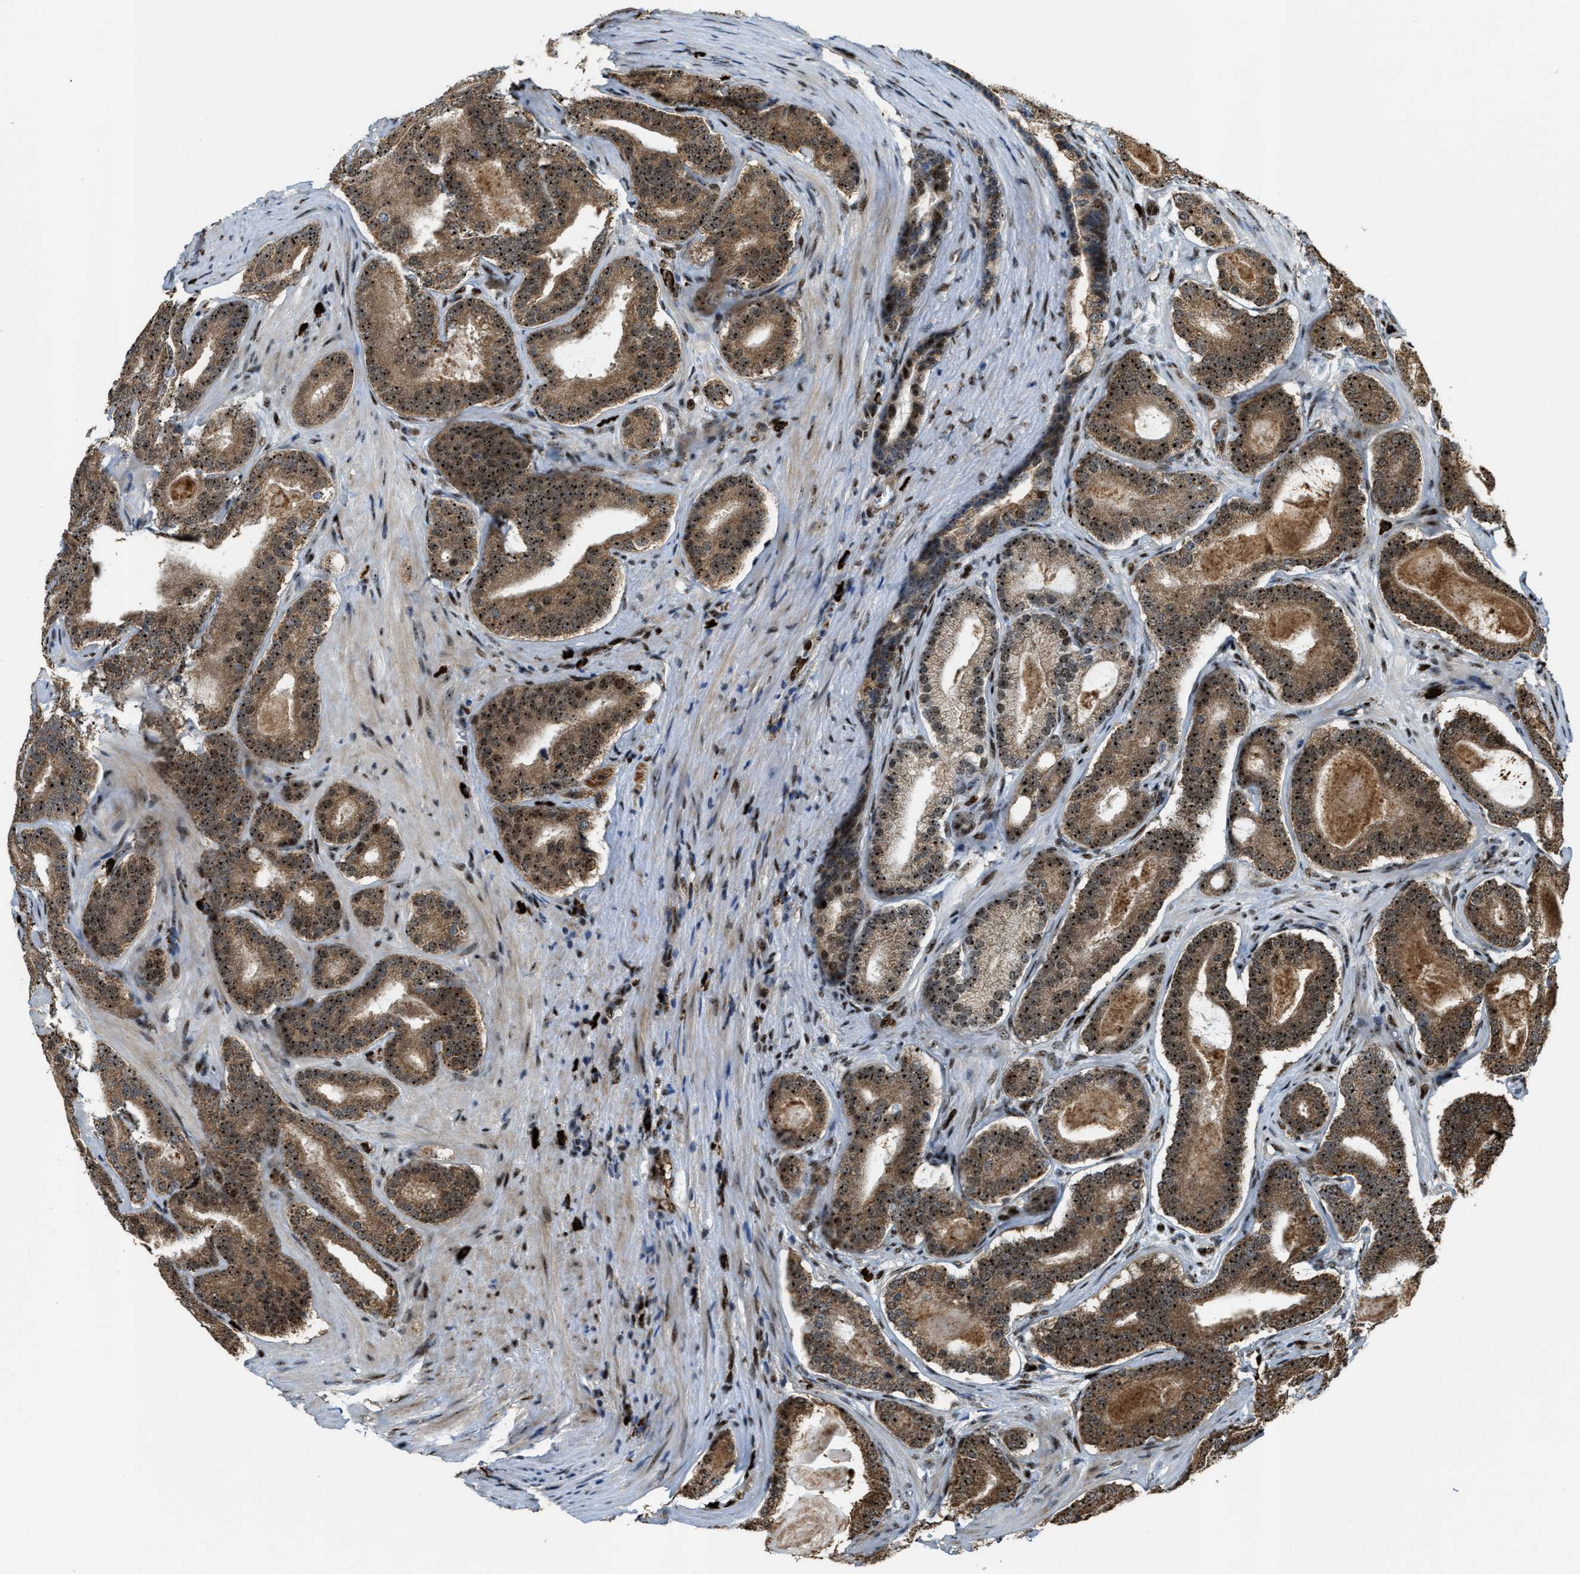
{"staining": {"intensity": "strong", "quantity": ">75%", "location": "cytoplasmic/membranous,nuclear"}, "tissue": "prostate cancer", "cell_type": "Tumor cells", "image_type": "cancer", "snomed": [{"axis": "morphology", "description": "Adenocarcinoma, High grade"}, {"axis": "topography", "description": "Prostate"}], "caption": "About >75% of tumor cells in prostate high-grade adenocarcinoma demonstrate strong cytoplasmic/membranous and nuclear protein staining as visualized by brown immunohistochemical staining.", "gene": "ZNF687", "patient": {"sex": "male", "age": 60}}